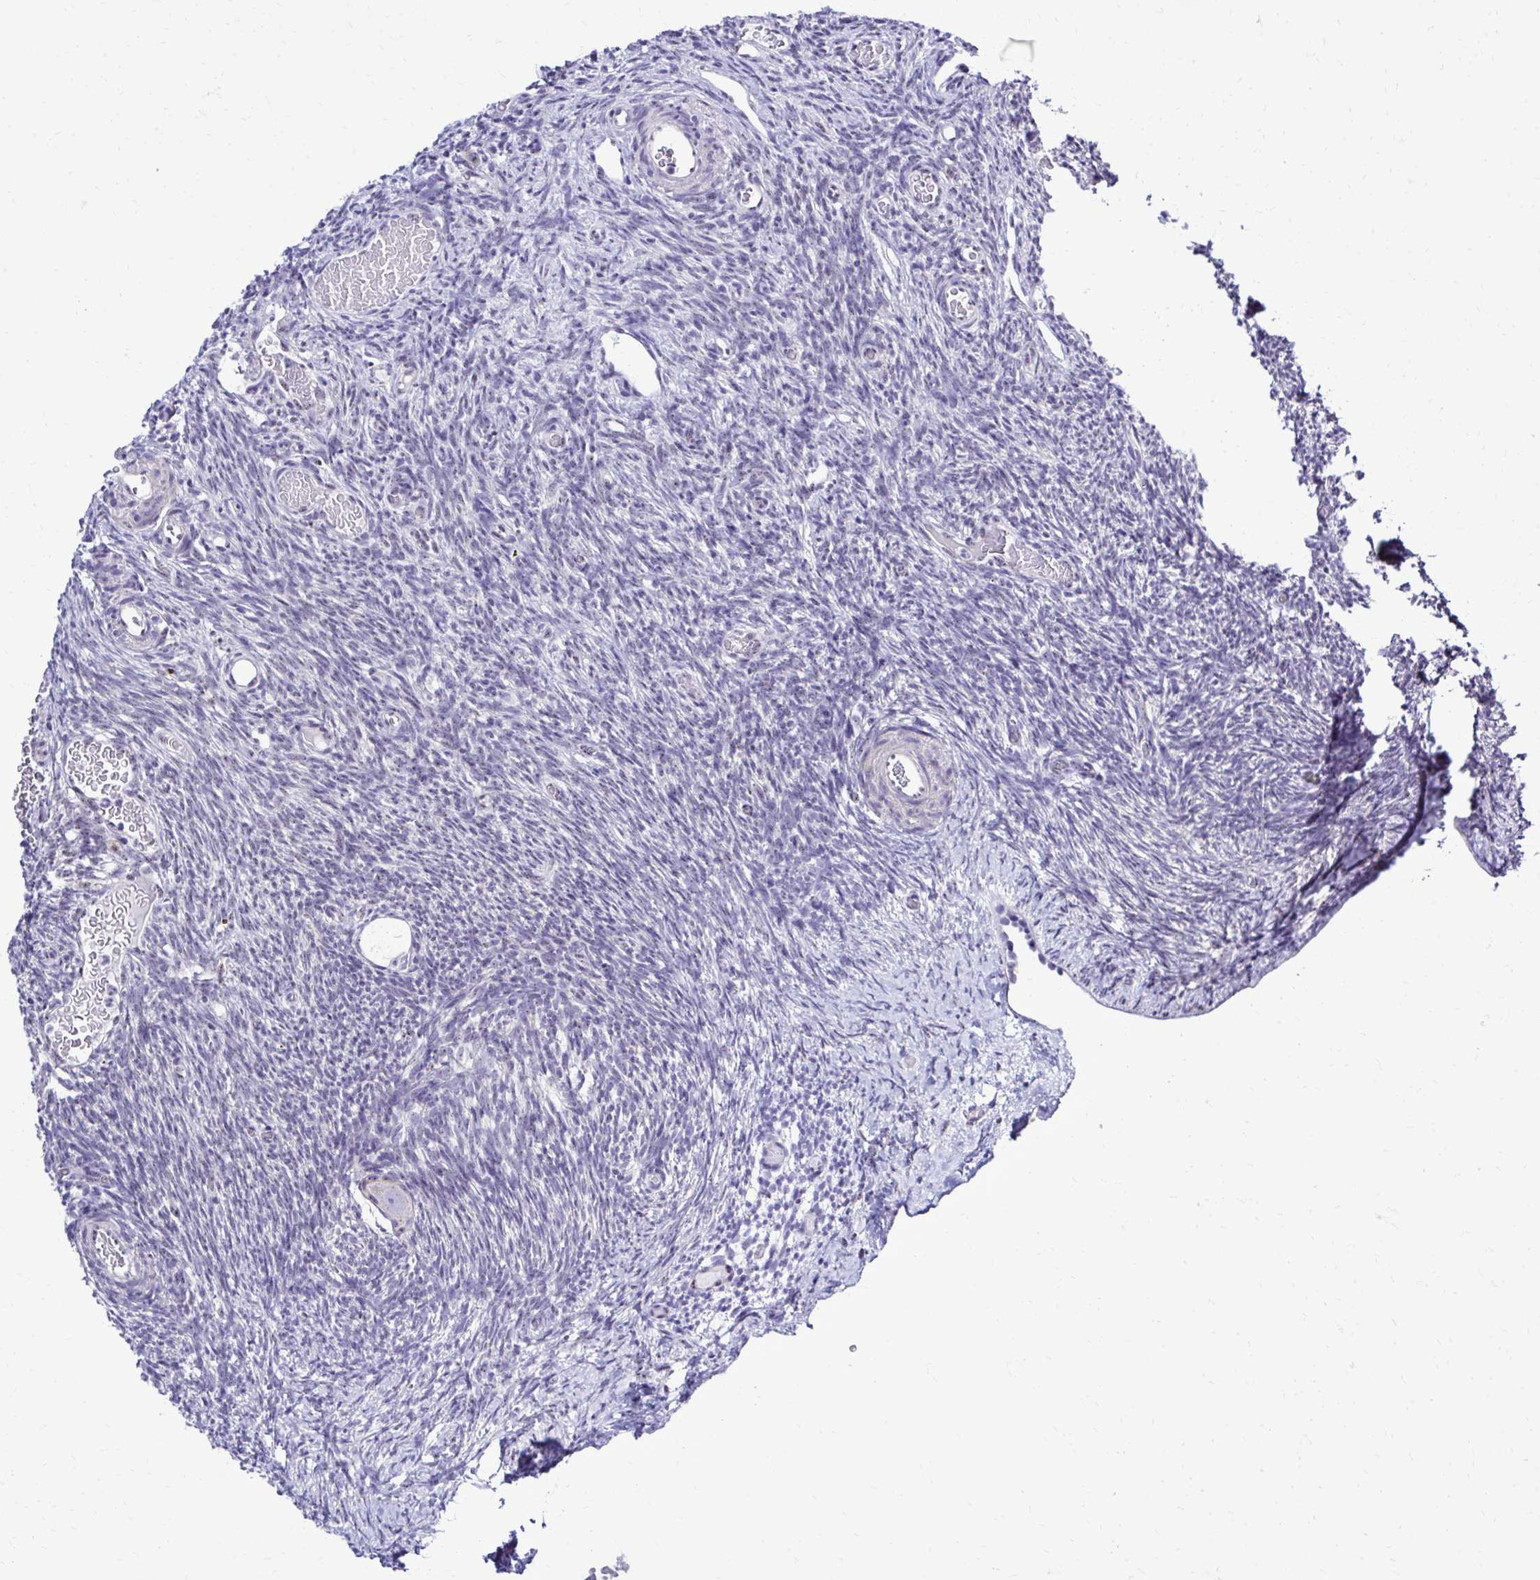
{"staining": {"intensity": "negative", "quantity": "none", "location": "none"}, "tissue": "ovary", "cell_type": "Follicle cells", "image_type": "normal", "snomed": [{"axis": "morphology", "description": "Normal tissue, NOS"}, {"axis": "topography", "description": "Ovary"}], "caption": "There is no significant staining in follicle cells of ovary. The staining is performed using DAB (3,3'-diaminobenzidine) brown chromogen with nuclei counter-stained in using hematoxylin.", "gene": "RASL11B", "patient": {"sex": "female", "age": 39}}